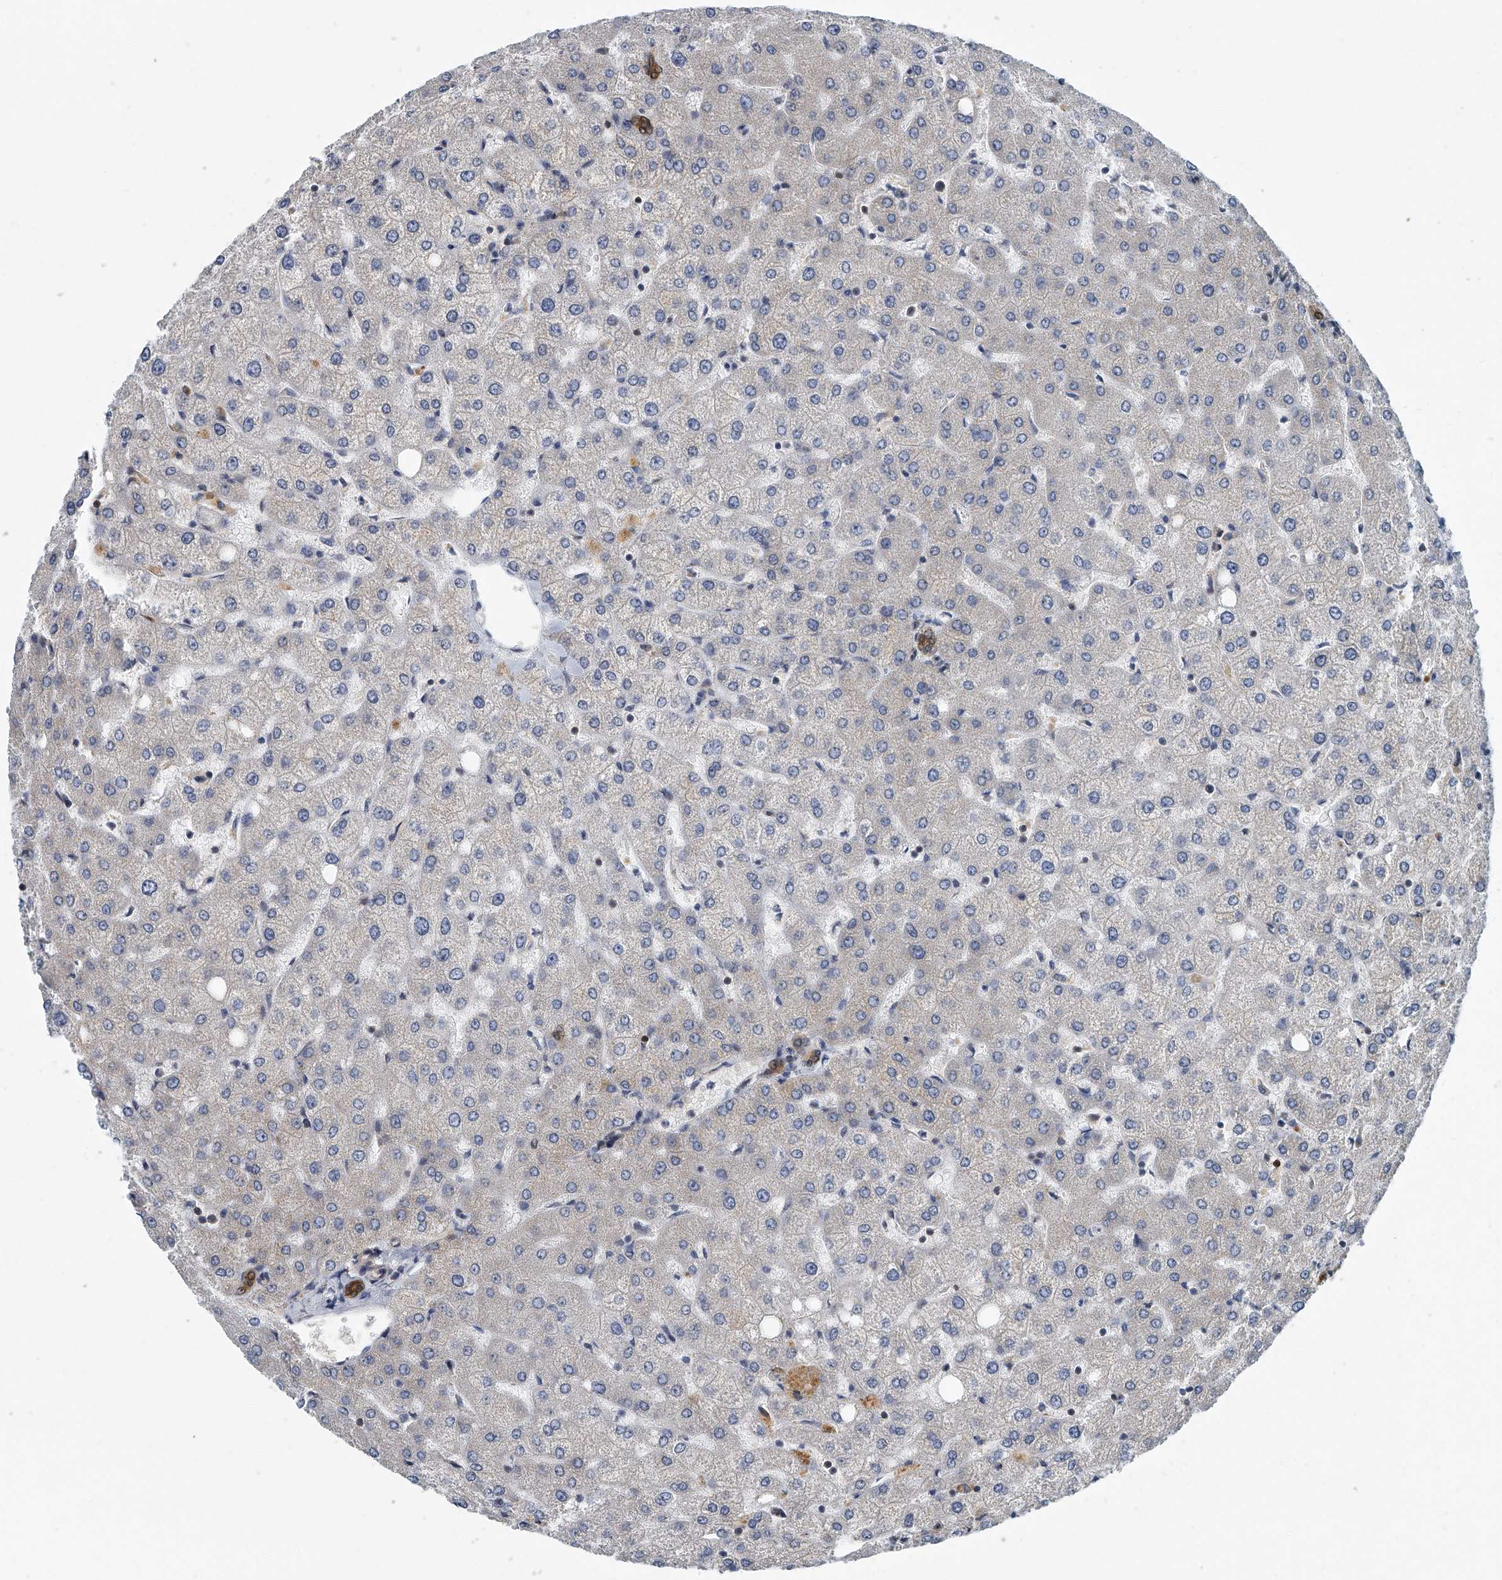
{"staining": {"intensity": "moderate", "quantity": ">75%", "location": "cytoplasmic/membranous,nuclear"}, "tissue": "liver", "cell_type": "Cholangiocytes", "image_type": "normal", "snomed": [{"axis": "morphology", "description": "Normal tissue, NOS"}, {"axis": "topography", "description": "Liver"}], "caption": "High-power microscopy captured an immunohistochemistry (IHC) photomicrograph of benign liver, revealing moderate cytoplasmic/membranous,nuclear staining in approximately >75% of cholangiocytes.", "gene": "CD200", "patient": {"sex": "female", "age": 54}}